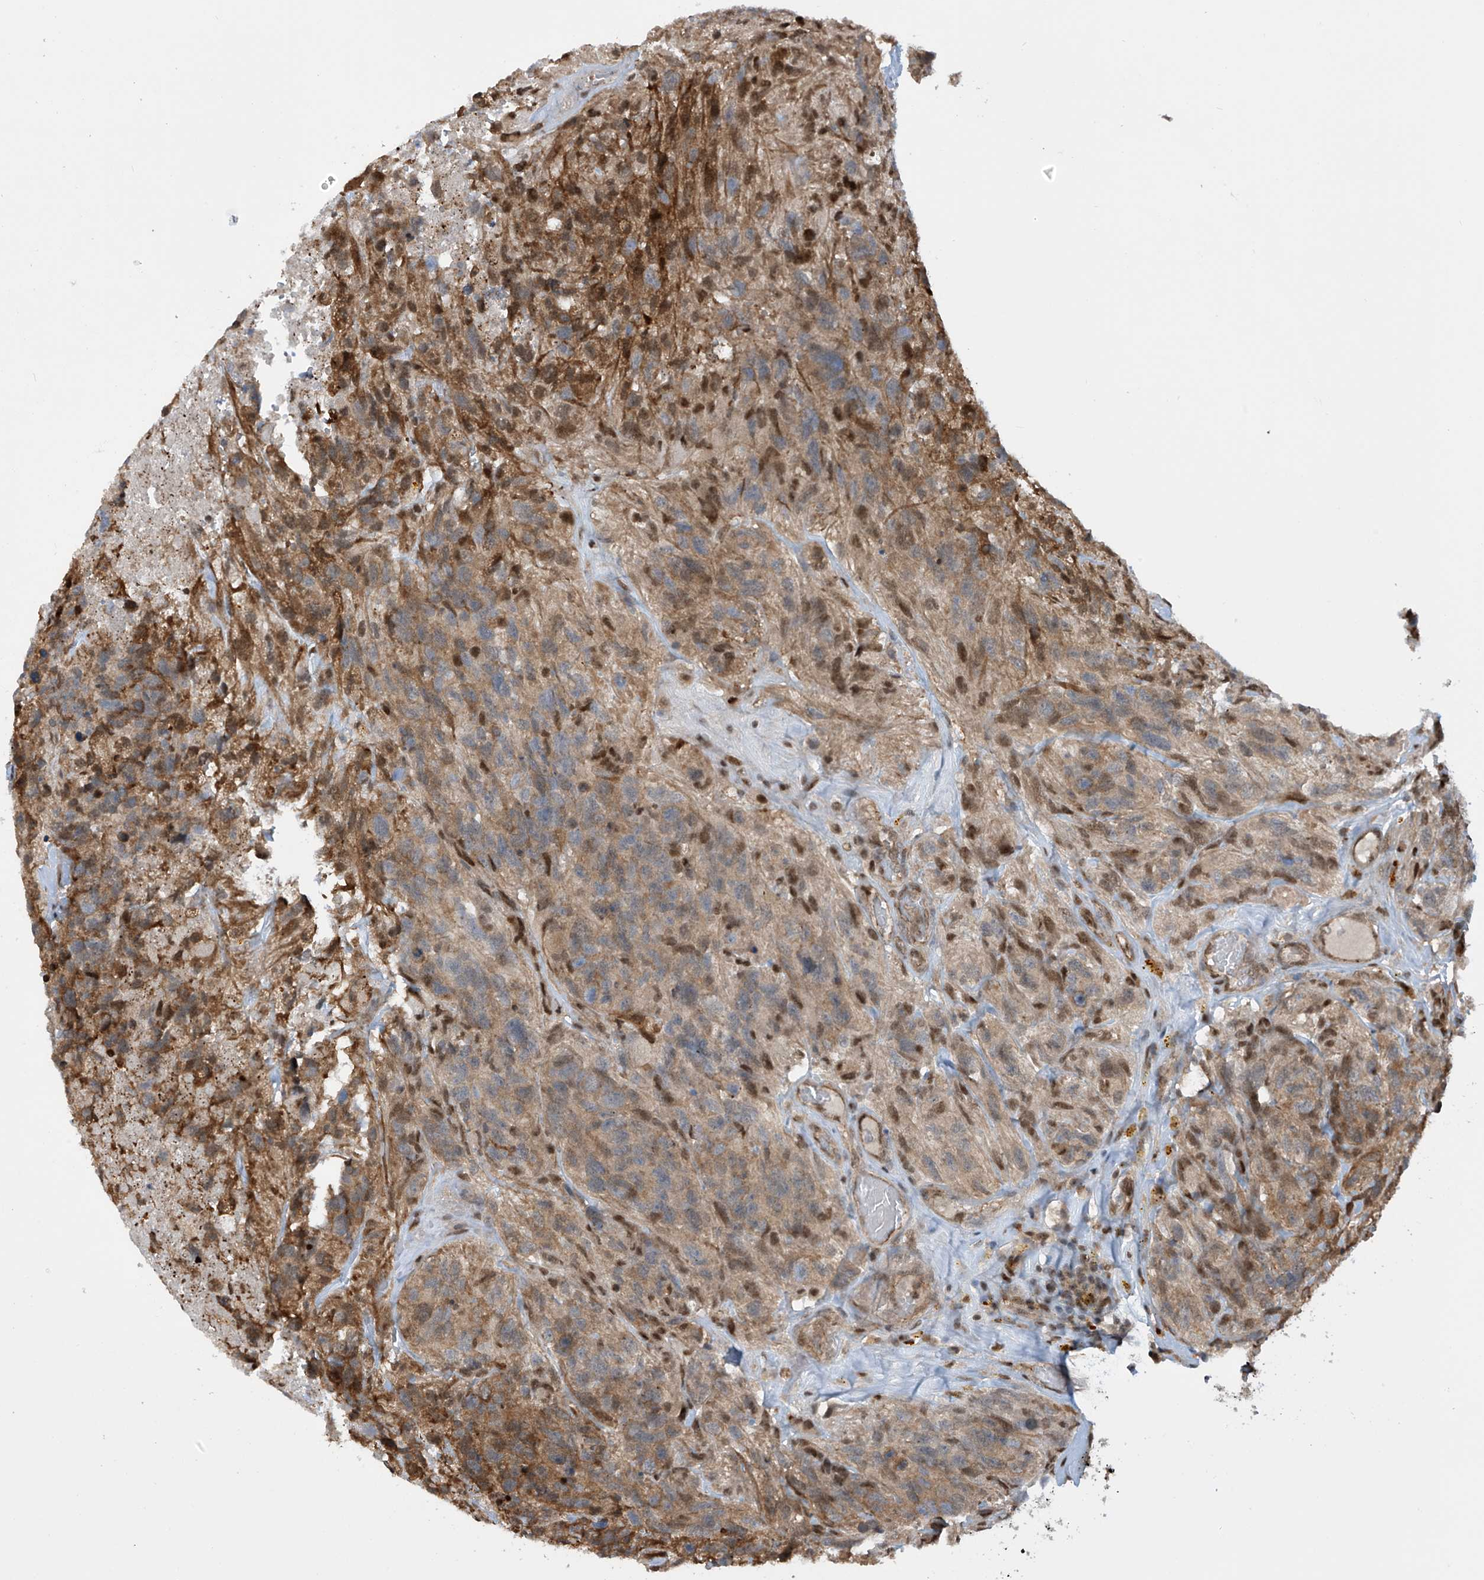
{"staining": {"intensity": "moderate", "quantity": "25%-75%", "location": "cytoplasmic/membranous,nuclear"}, "tissue": "glioma", "cell_type": "Tumor cells", "image_type": "cancer", "snomed": [{"axis": "morphology", "description": "Glioma, malignant, High grade"}, {"axis": "topography", "description": "Brain"}], "caption": "Moderate cytoplasmic/membranous and nuclear protein positivity is appreciated in about 25%-75% of tumor cells in glioma. (DAB (3,3'-diaminobenzidine) IHC, brown staining for protein, blue staining for nuclei).", "gene": "LAGE3", "patient": {"sex": "male", "age": 69}}